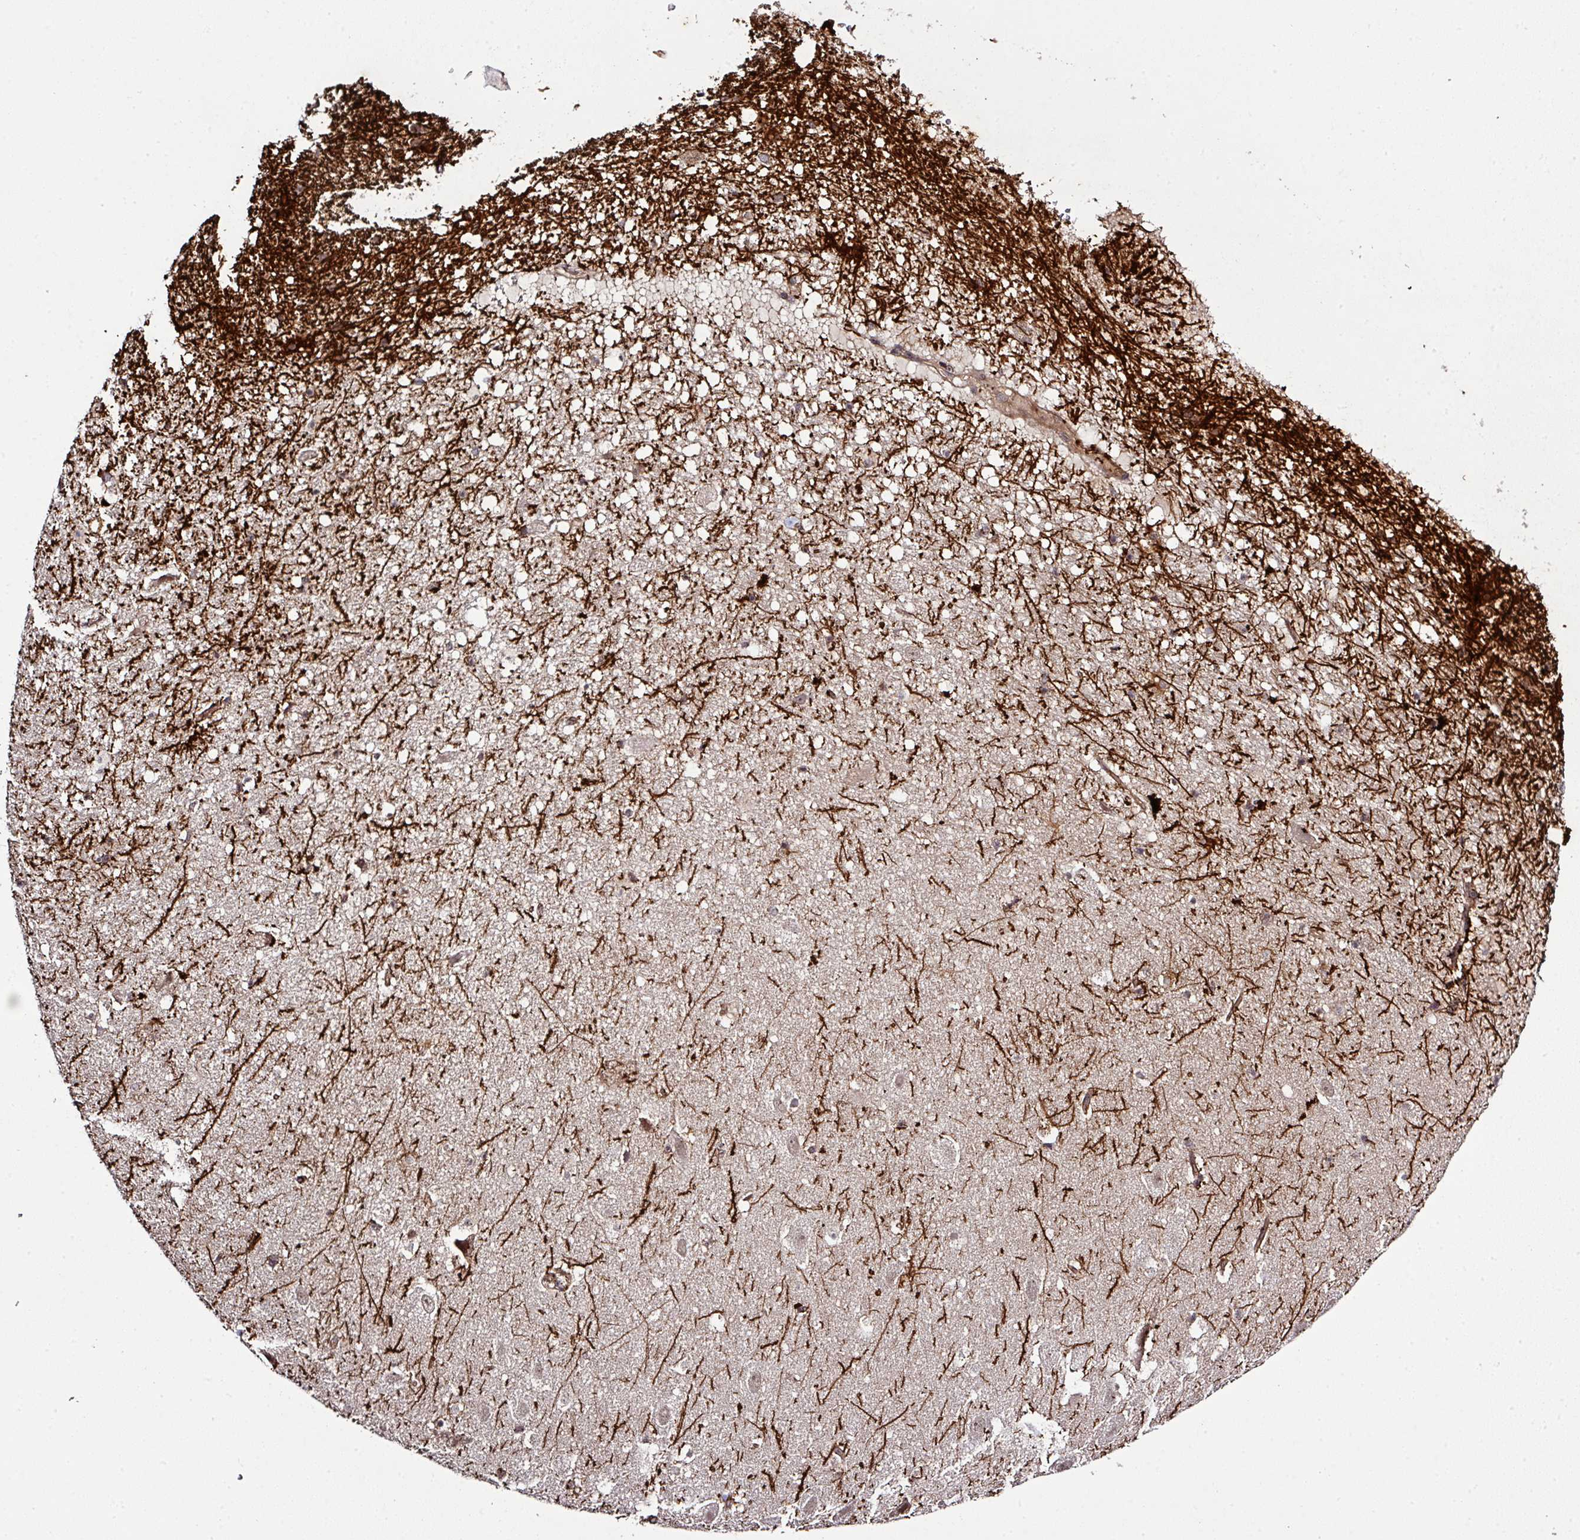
{"staining": {"intensity": "negative", "quantity": "none", "location": "none"}, "tissue": "hippocampus", "cell_type": "Glial cells", "image_type": "normal", "snomed": [{"axis": "morphology", "description": "Normal tissue, NOS"}, {"axis": "topography", "description": "Hippocampus"}], "caption": "This is an IHC histopathology image of unremarkable hippocampus. There is no positivity in glial cells.", "gene": "ARPIN", "patient": {"sex": "male", "age": 37}}